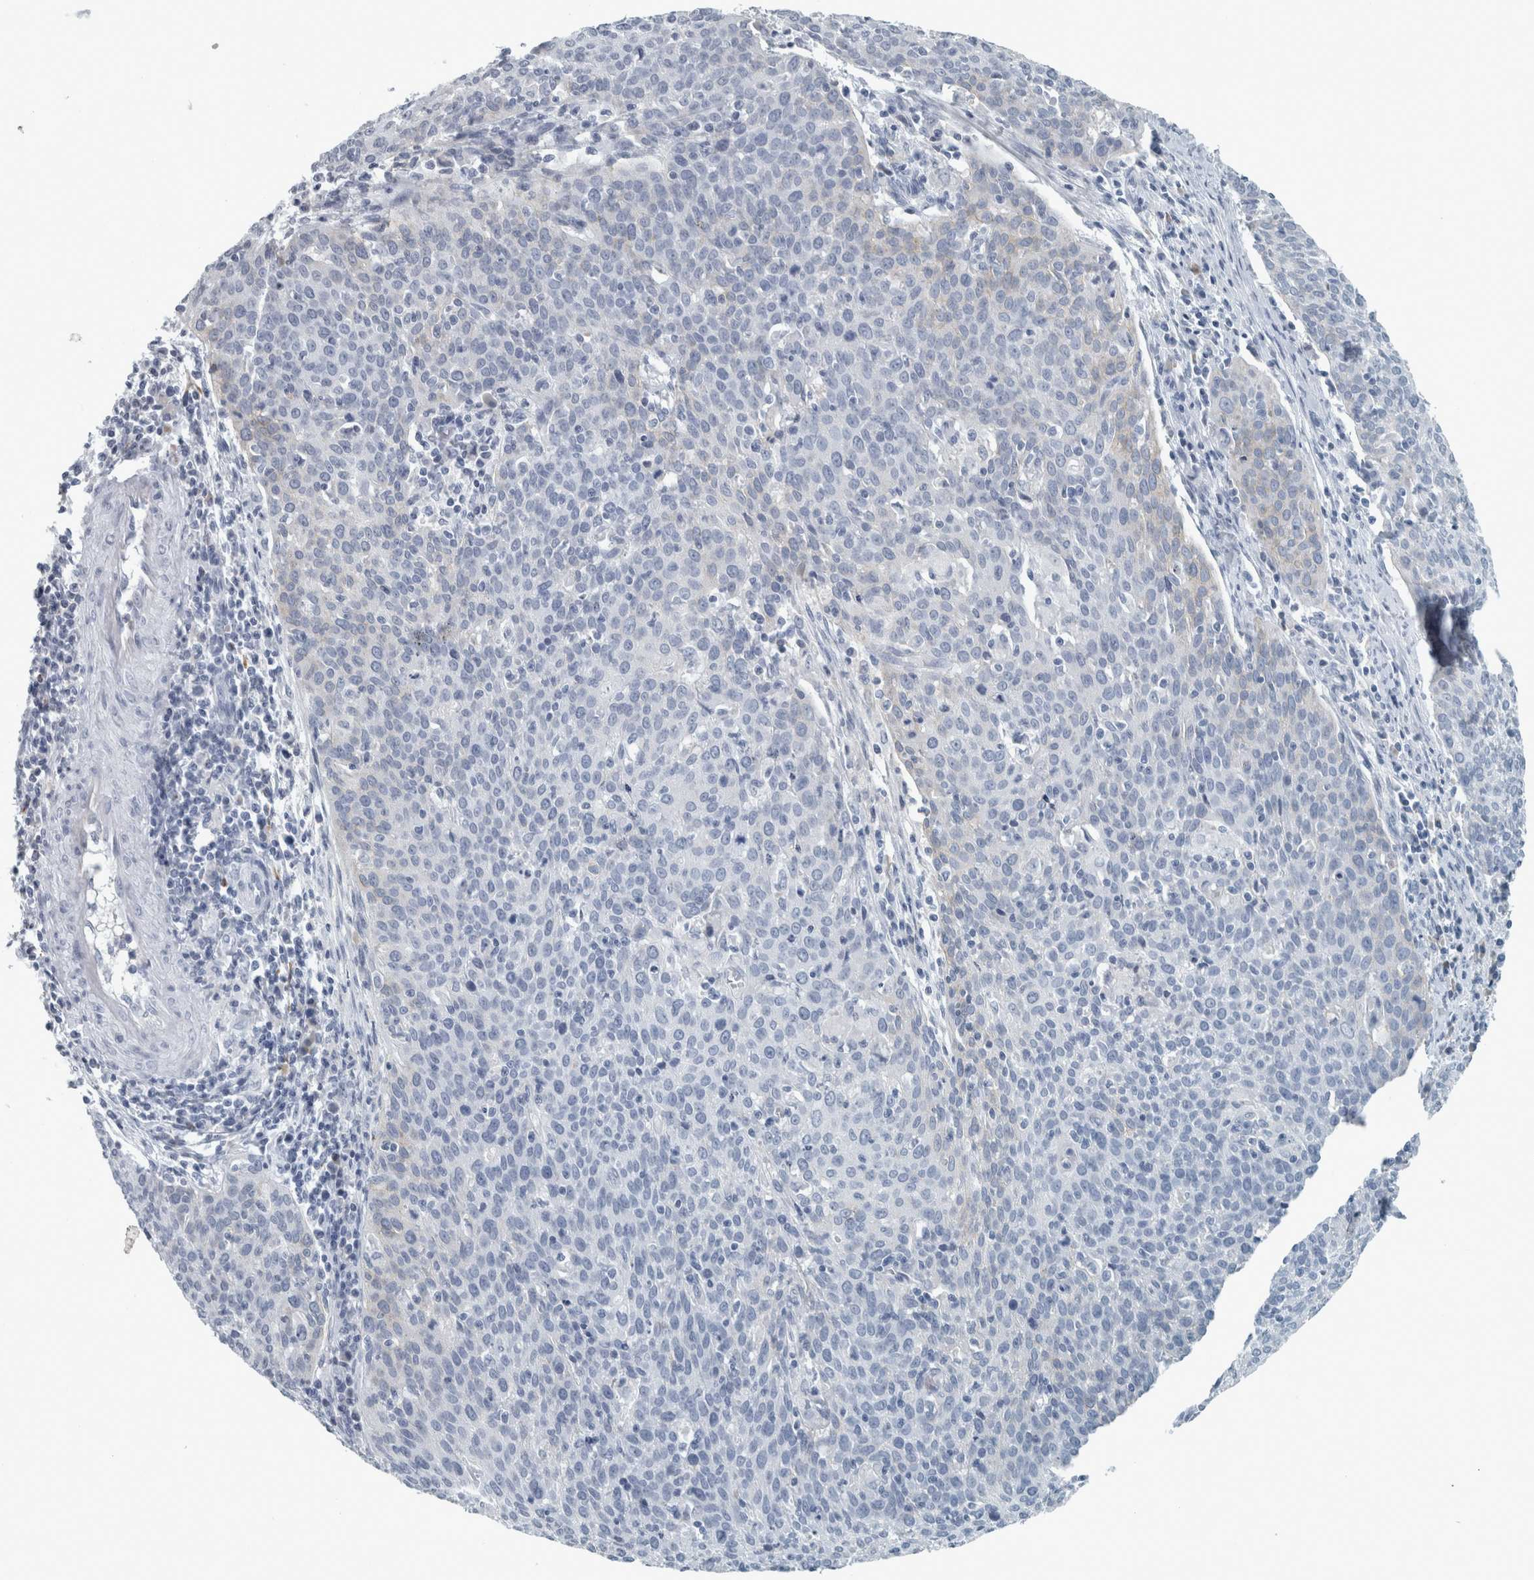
{"staining": {"intensity": "negative", "quantity": "none", "location": "none"}, "tissue": "cervical cancer", "cell_type": "Tumor cells", "image_type": "cancer", "snomed": [{"axis": "morphology", "description": "Squamous cell carcinoma, NOS"}, {"axis": "topography", "description": "Cervix"}], "caption": "Human cervical cancer stained for a protein using immunohistochemistry demonstrates no expression in tumor cells.", "gene": "CHL1", "patient": {"sex": "female", "age": 38}}